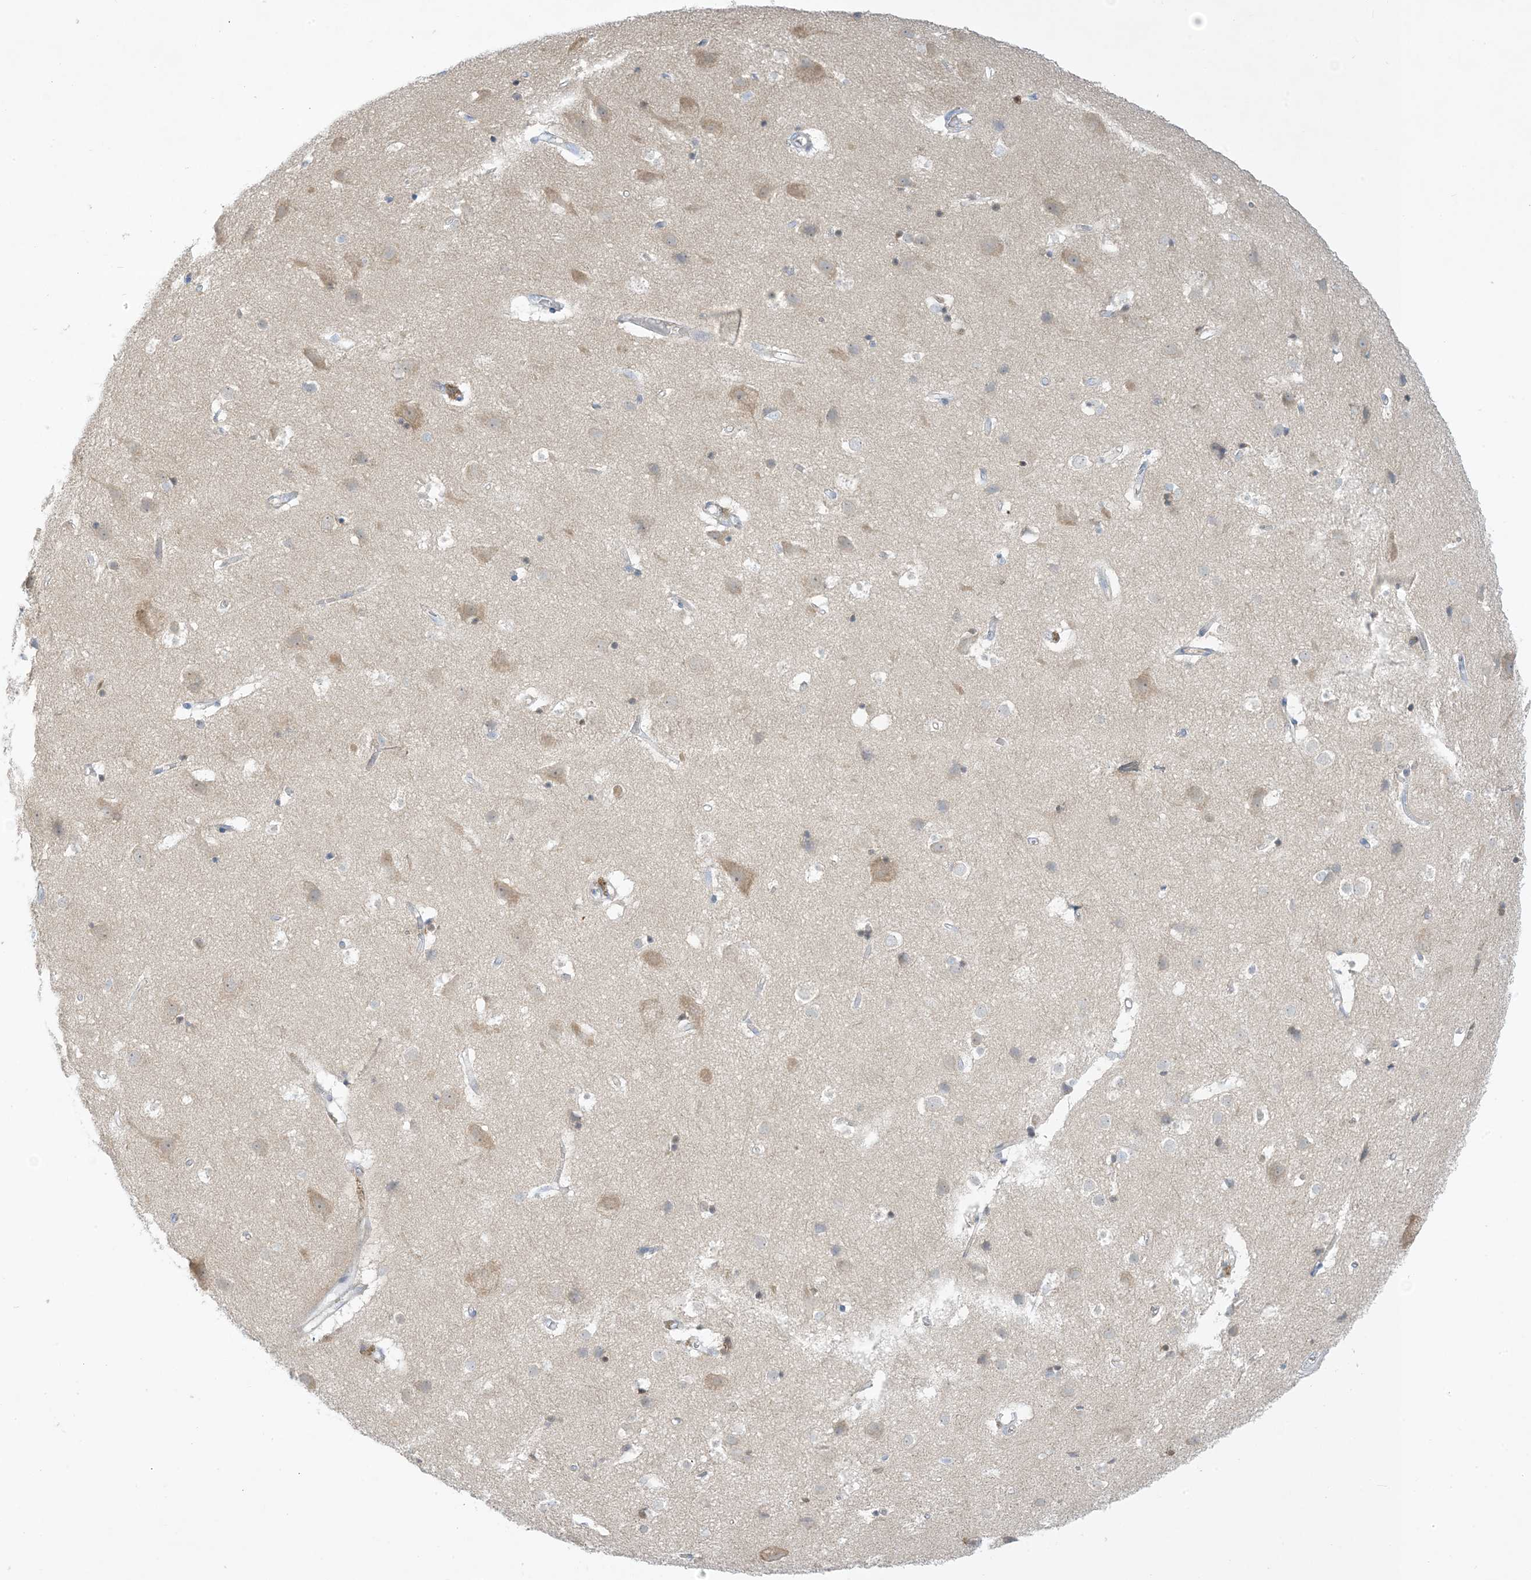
{"staining": {"intensity": "weak", "quantity": "25%-75%", "location": "cytoplasmic/membranous"}, "tissue": "cerebral cortex", "cell_type": "Endothelial cells", "image_type": "normal", "snomed": [{"axis": "morphology", "description": "Normal tissue, NOS"}, {"axis": "topography", "description": "Cerebral cortex"}], "caption": "DAB (3,3'-diaminobenzidine) immunohistochemical staining of normal cerebral cortex exhibits weak cytoplasmic/membranous protein staining in about 25%-75% of endothelial cells.", "gene": "XIRP2", "patient": {"sex": "male", "age": 54}}